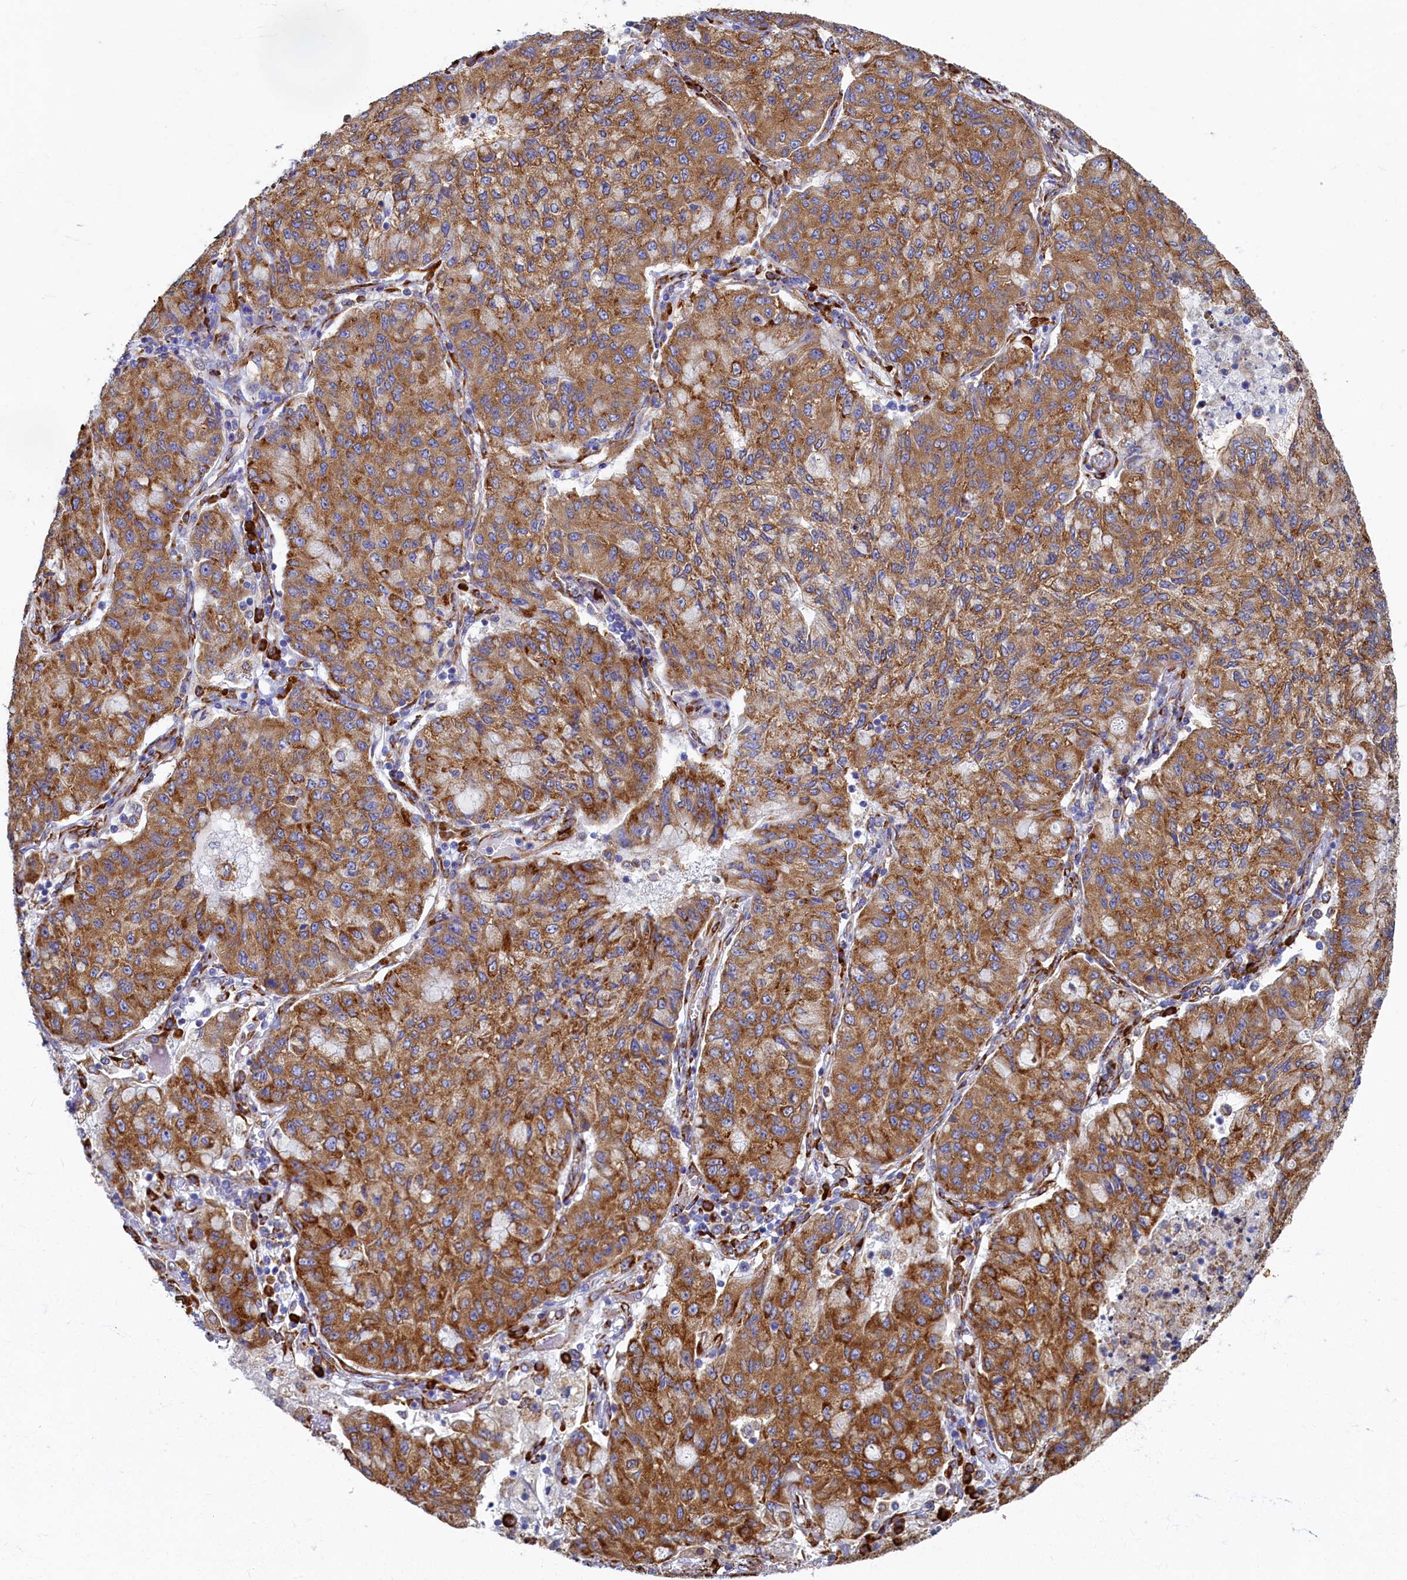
{"staining": {"intensity": "moderate", "quantity": ">75%", "location": "cytoplasmic/membranous"}, "tissue": "lung cancer", "cell_type": "Tumor cells", "image_type": "cancer", "snomed": [{"axis": "morphology", "description": "Squamous cell carcinoma, NOS"}, {"axis": "topography", "description": "Lung"}], "caption": "There is medium levels of moderate cytoplasmic/membranous expression in tumor cells of lung cancer (squamous cell carcinoma), as demonstrated by immunohistochemical staining (brown color).", "gene": "TMEM18", "patient": {"sex": "male", "age": 74}}